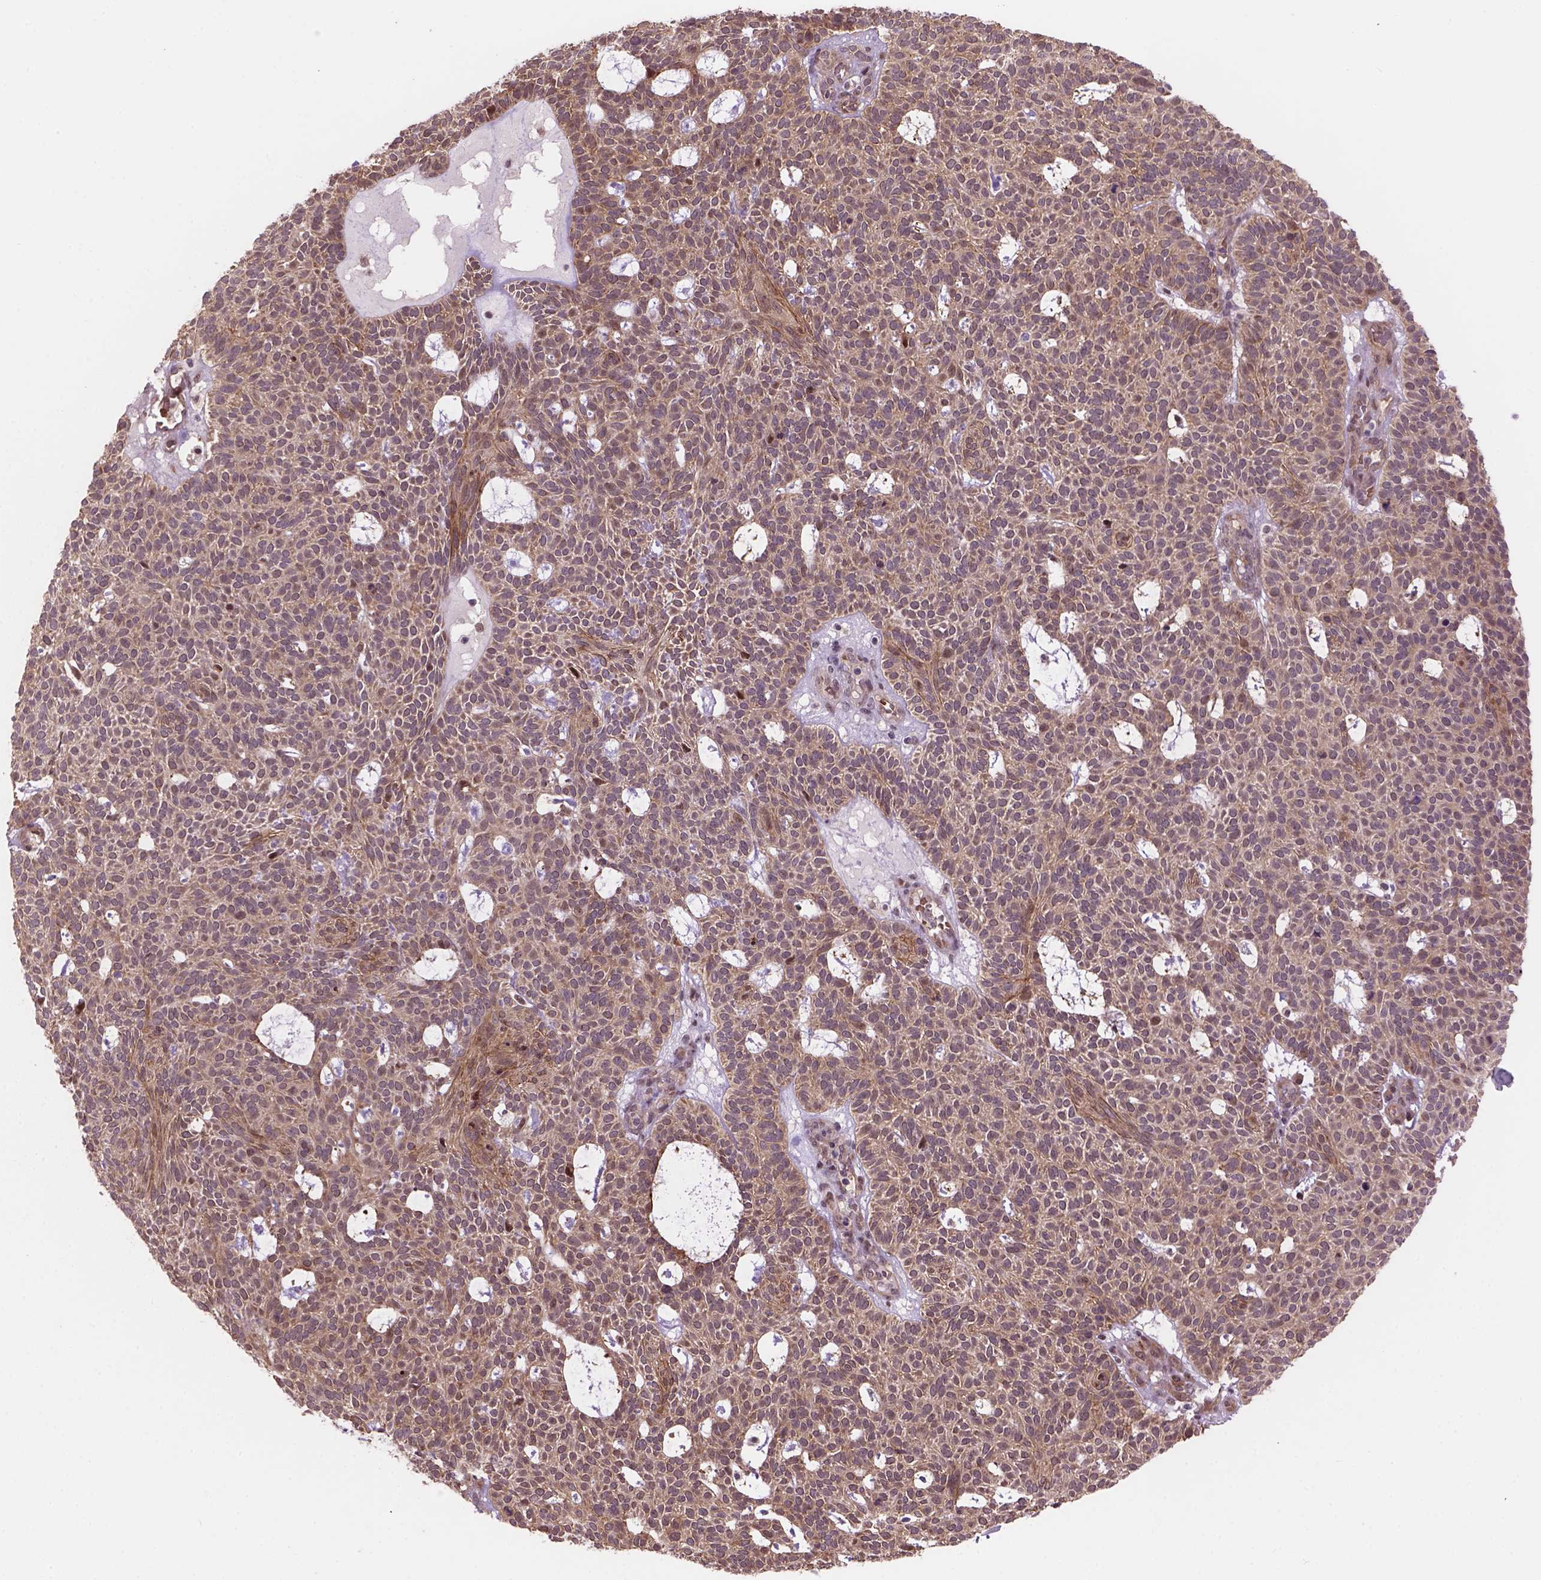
{"staining": {"intensity": "moderate", "quantity": "<25%", "location": "cytoplasmic/membranous,nuclear"}, "tissue": "skin cancer", "cell_type": "Tumor cells", "image_type": "cancer", "snomed": [{"axis": "morphology", "description": "Squamous cell carcinoma, NOS"}, {"axis": "topography", "description": "Skin"}], "caption": "DAB (3,3'-diaminobenzidine) immunohistochemical staining of skin cancer (squamous cell carcinoma) exhibits moderate cytoplasmic/membranous and nuclear protein expression in about <25% of tumor cells.", "gene": "PSMD11", "patient": {"sex": "female", "age": 90}}